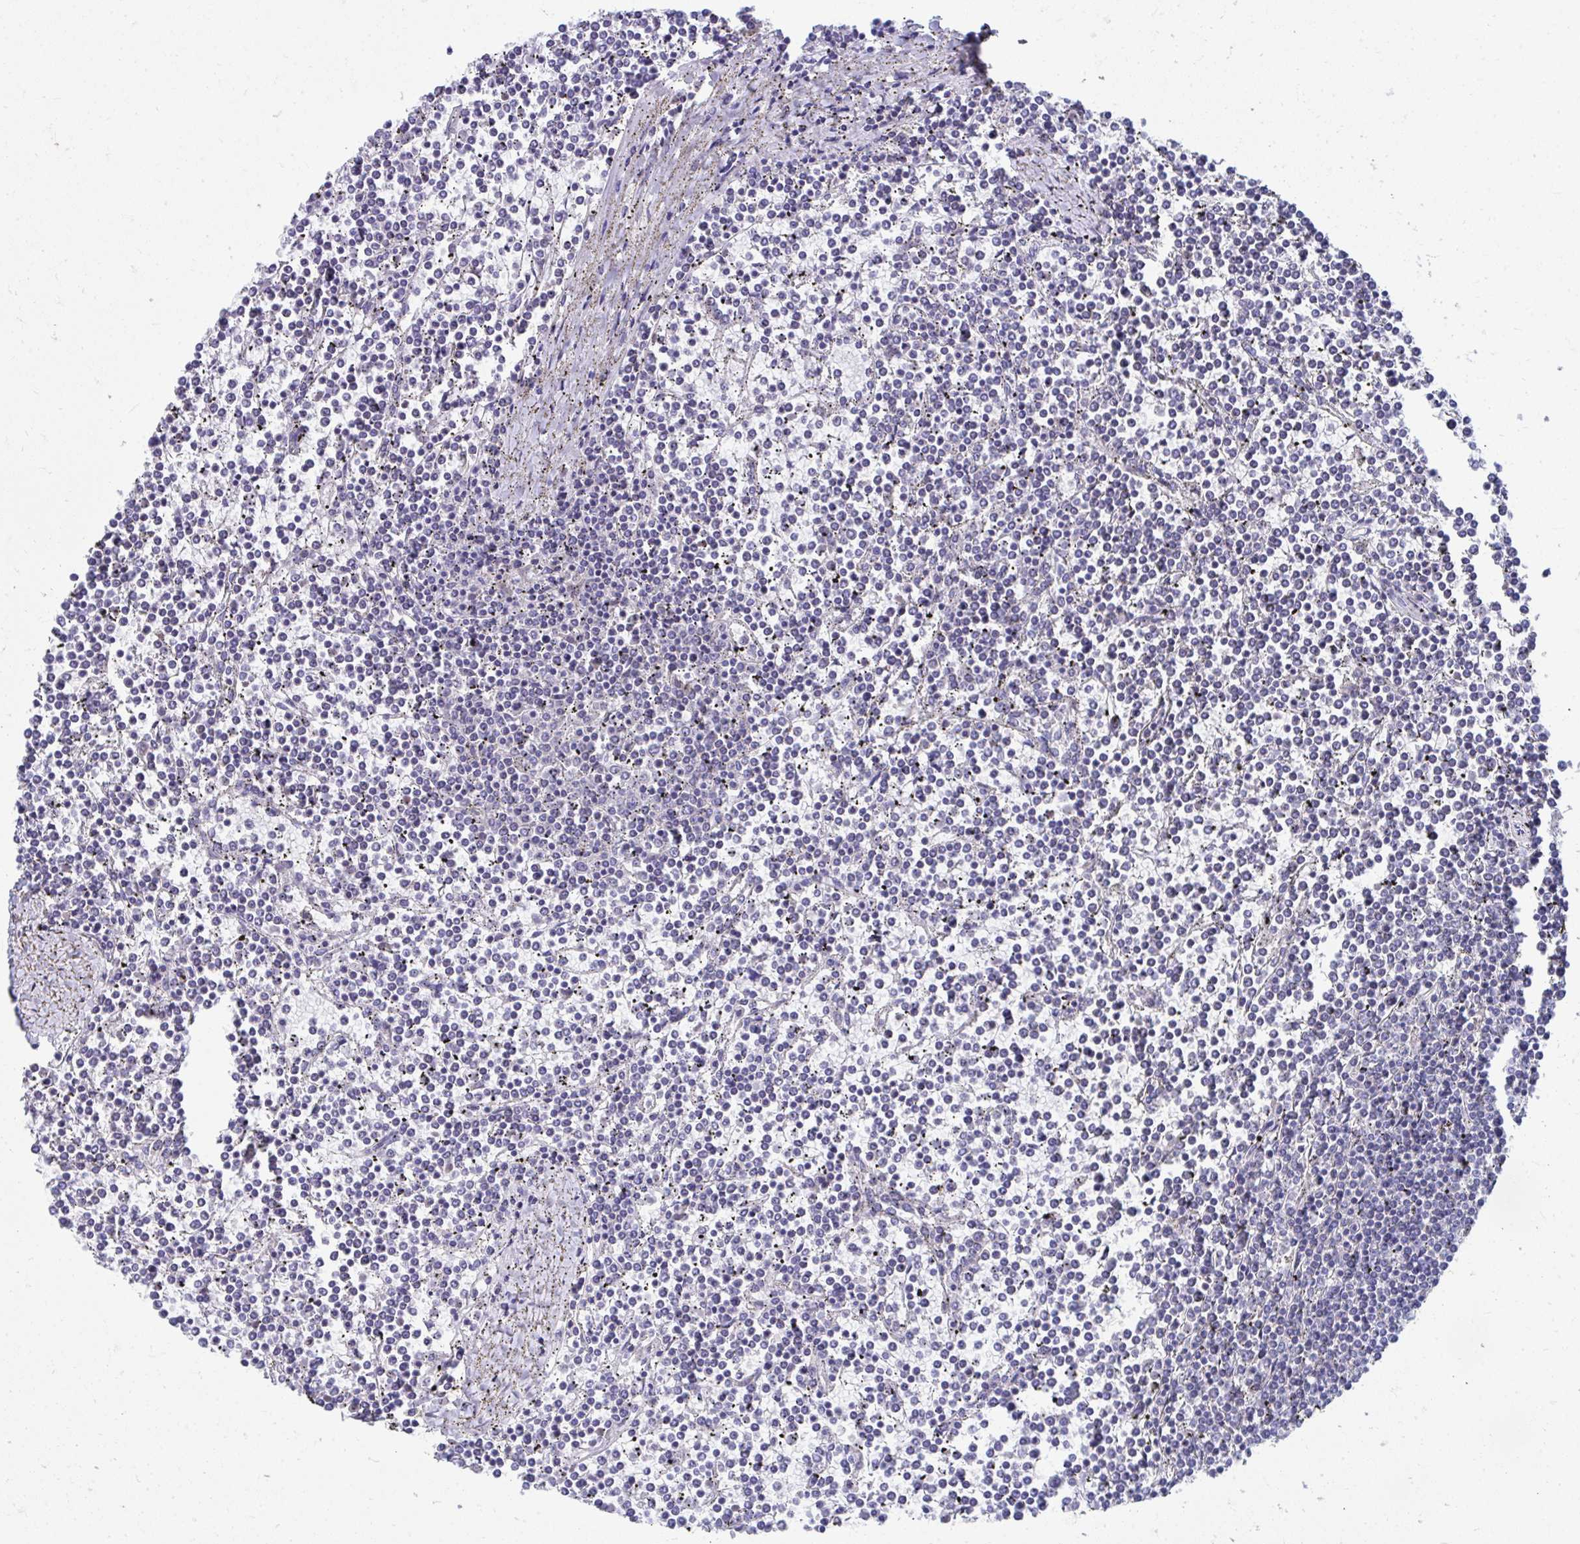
{"staining": {"intensity": "negative", "quantity": "none", "location": "none"}, "tissue": "lymphoma", "cell_type": "Tumor cells", "image_type": "cancer", "snomed": [{"axis": "morphology", "description": "Malignant lymphoma, non-Hodgkin's type, Low grade"}, {"axis": "topography", "description": "Spleen"}], "caption": "A high-resolution histopathology image shows IHC staining of lymphoma, which reveals no significant expression in tumor cells. (Immunohistochemistry (ihc), brightfield microscopy, high magnification).", "gene": "TMPRSS2", "patient": {"sex": "female", "age": 19}}